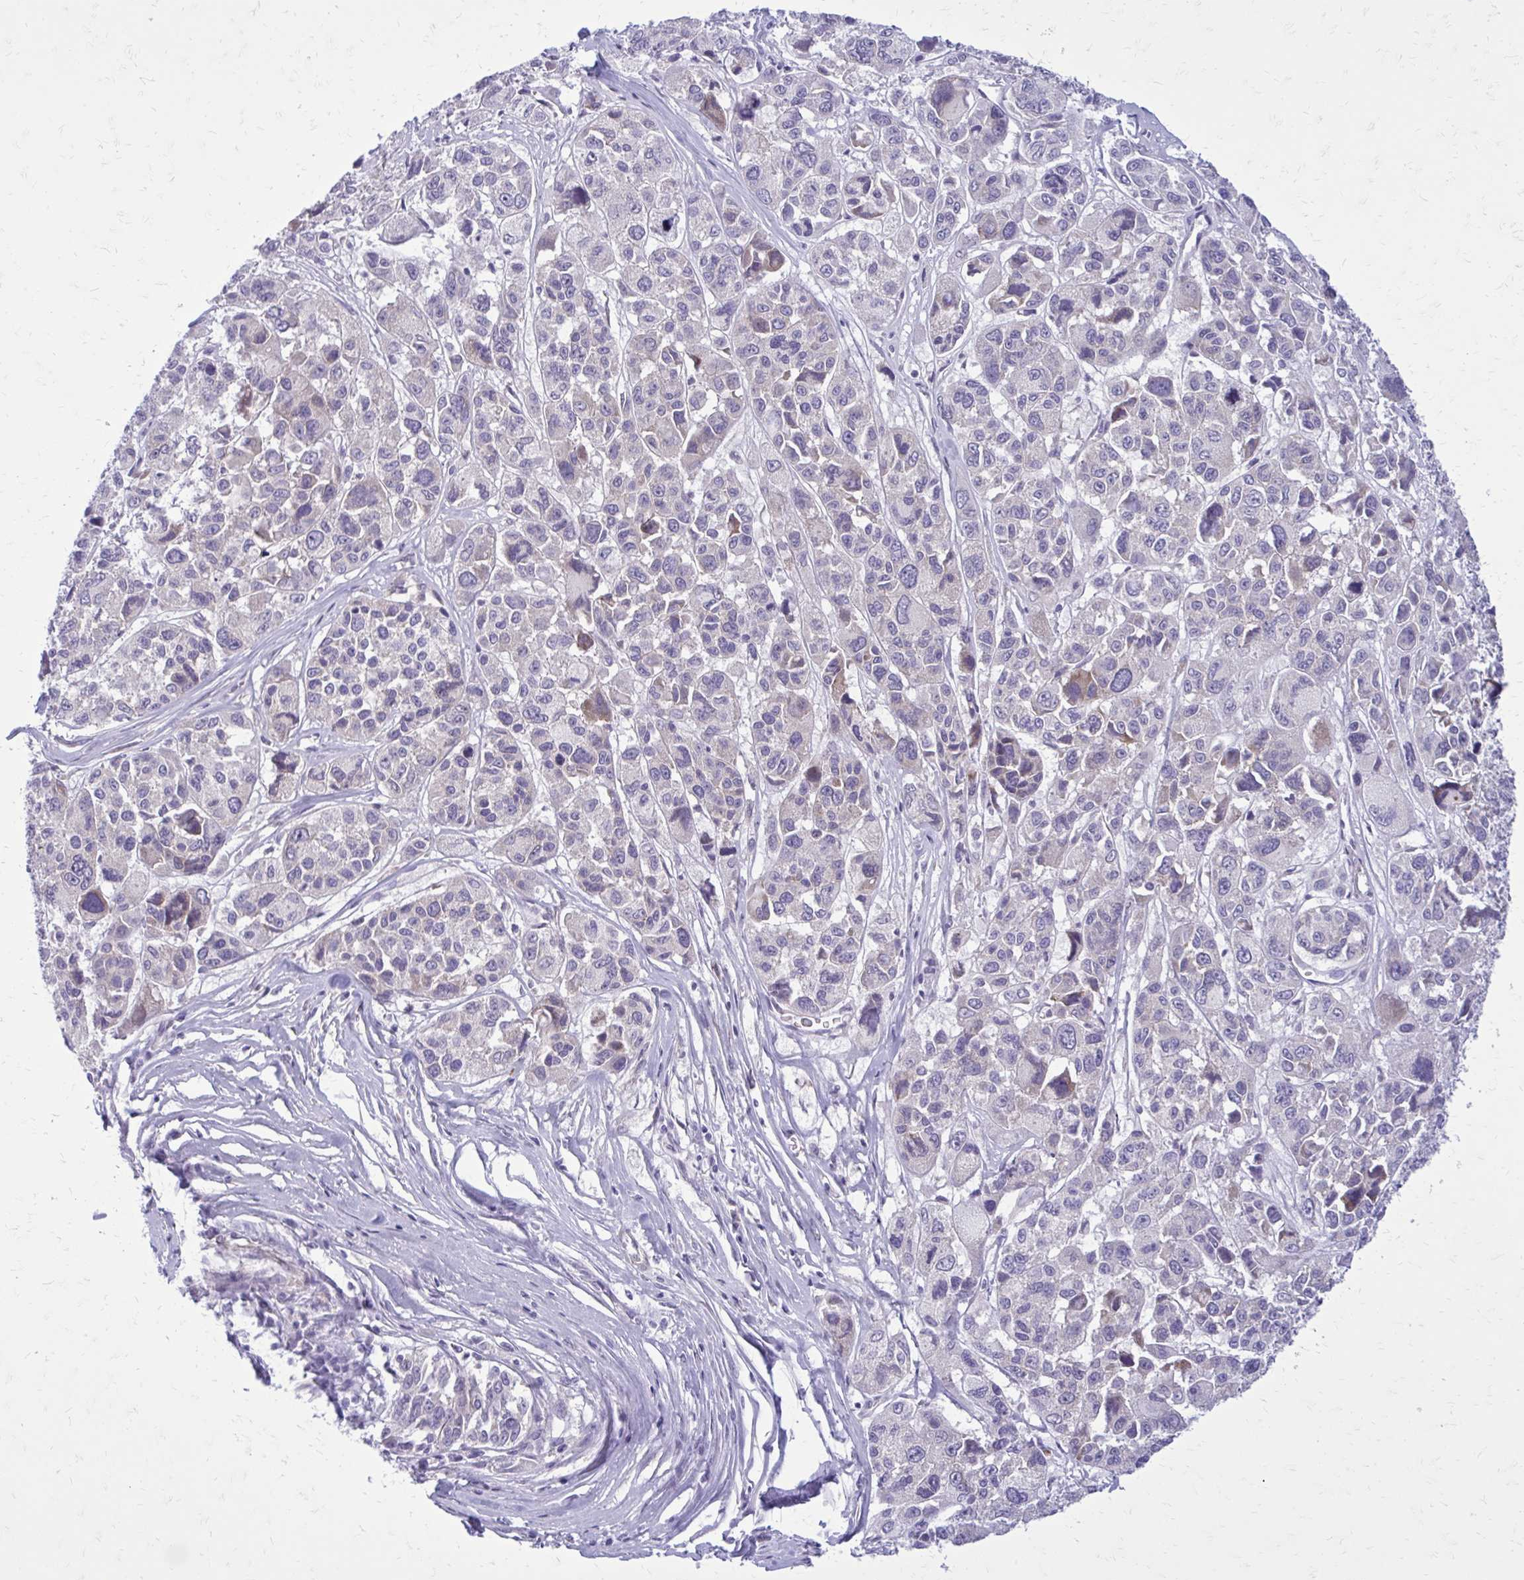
{"staining": {"intensity": "negative", "quantity": "none", "location": "none"}, "tissue": "melanoma", "cell_type": "Tumor cells", "image_type": "cancer", "snomed": [{"axis": "morphology", "description": "Malignant melanoma, NOS"}, {"axis": "topography", "description": "Skin"}], "caption": "Melanoma stained for a protein using IHC displays no staining tumor cells.", "gene": "GIGYF2", "patient": {"sex": "female", "age": 66}}